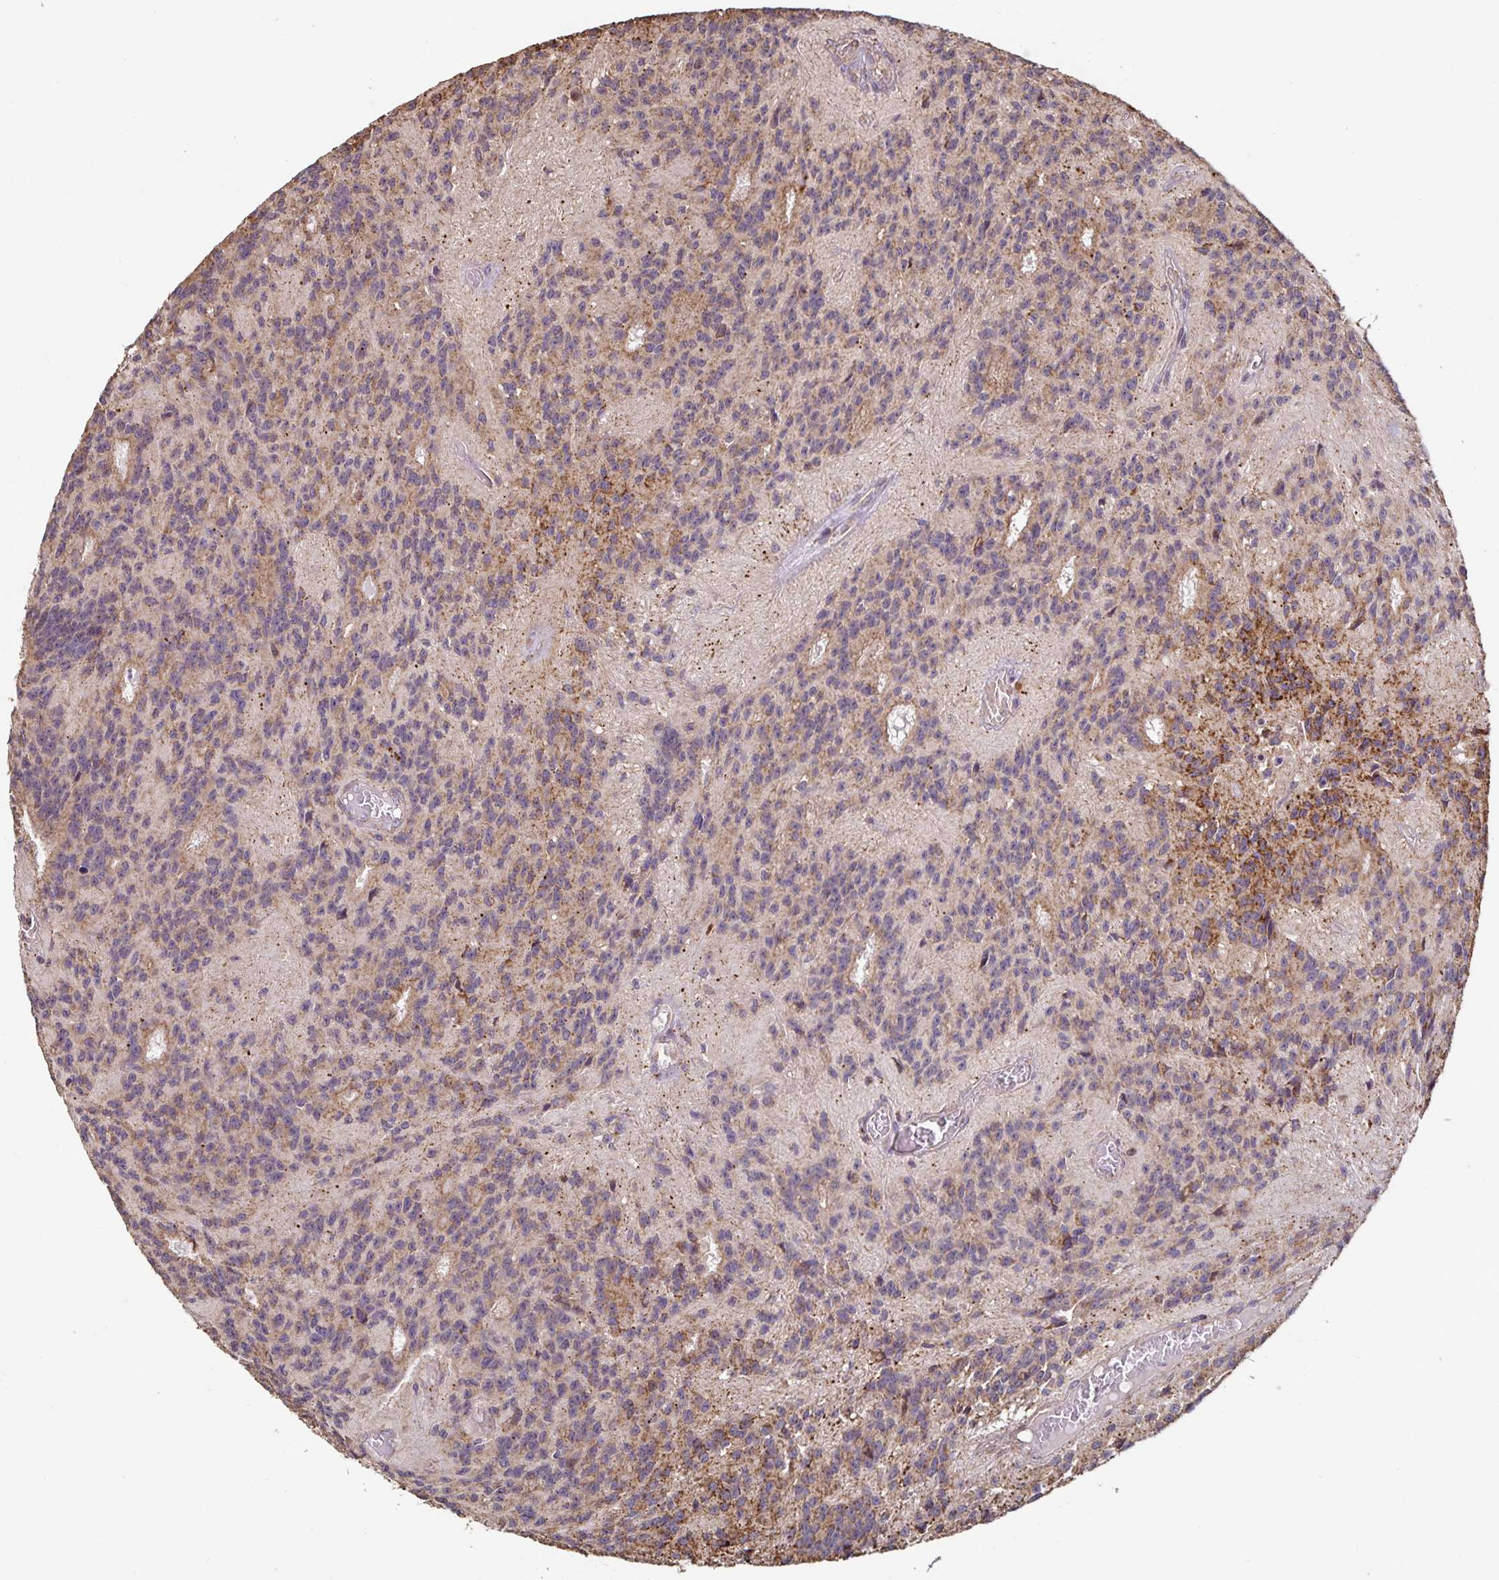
{"staining": {"intensity": "weak", "quantity": "25%-75%", "location": "cytoplasmic/membranous"}, "tissue": "glioma", "cell_type": "Tumor cells", "image_type": "cancer", "snomed": [{"axis": "morphology", "description": "Glioma, malignant, Low grade"}, {"axis": "topography", "description": "Brain"}], "caption": "A micrograph of malignant glioma (low-grade) stained for a protein shows weak cytoplasmic/membranous brown staining in tumor cells.", "gene": "EMC10", "patient": {"sex": "male", "age": 31}}